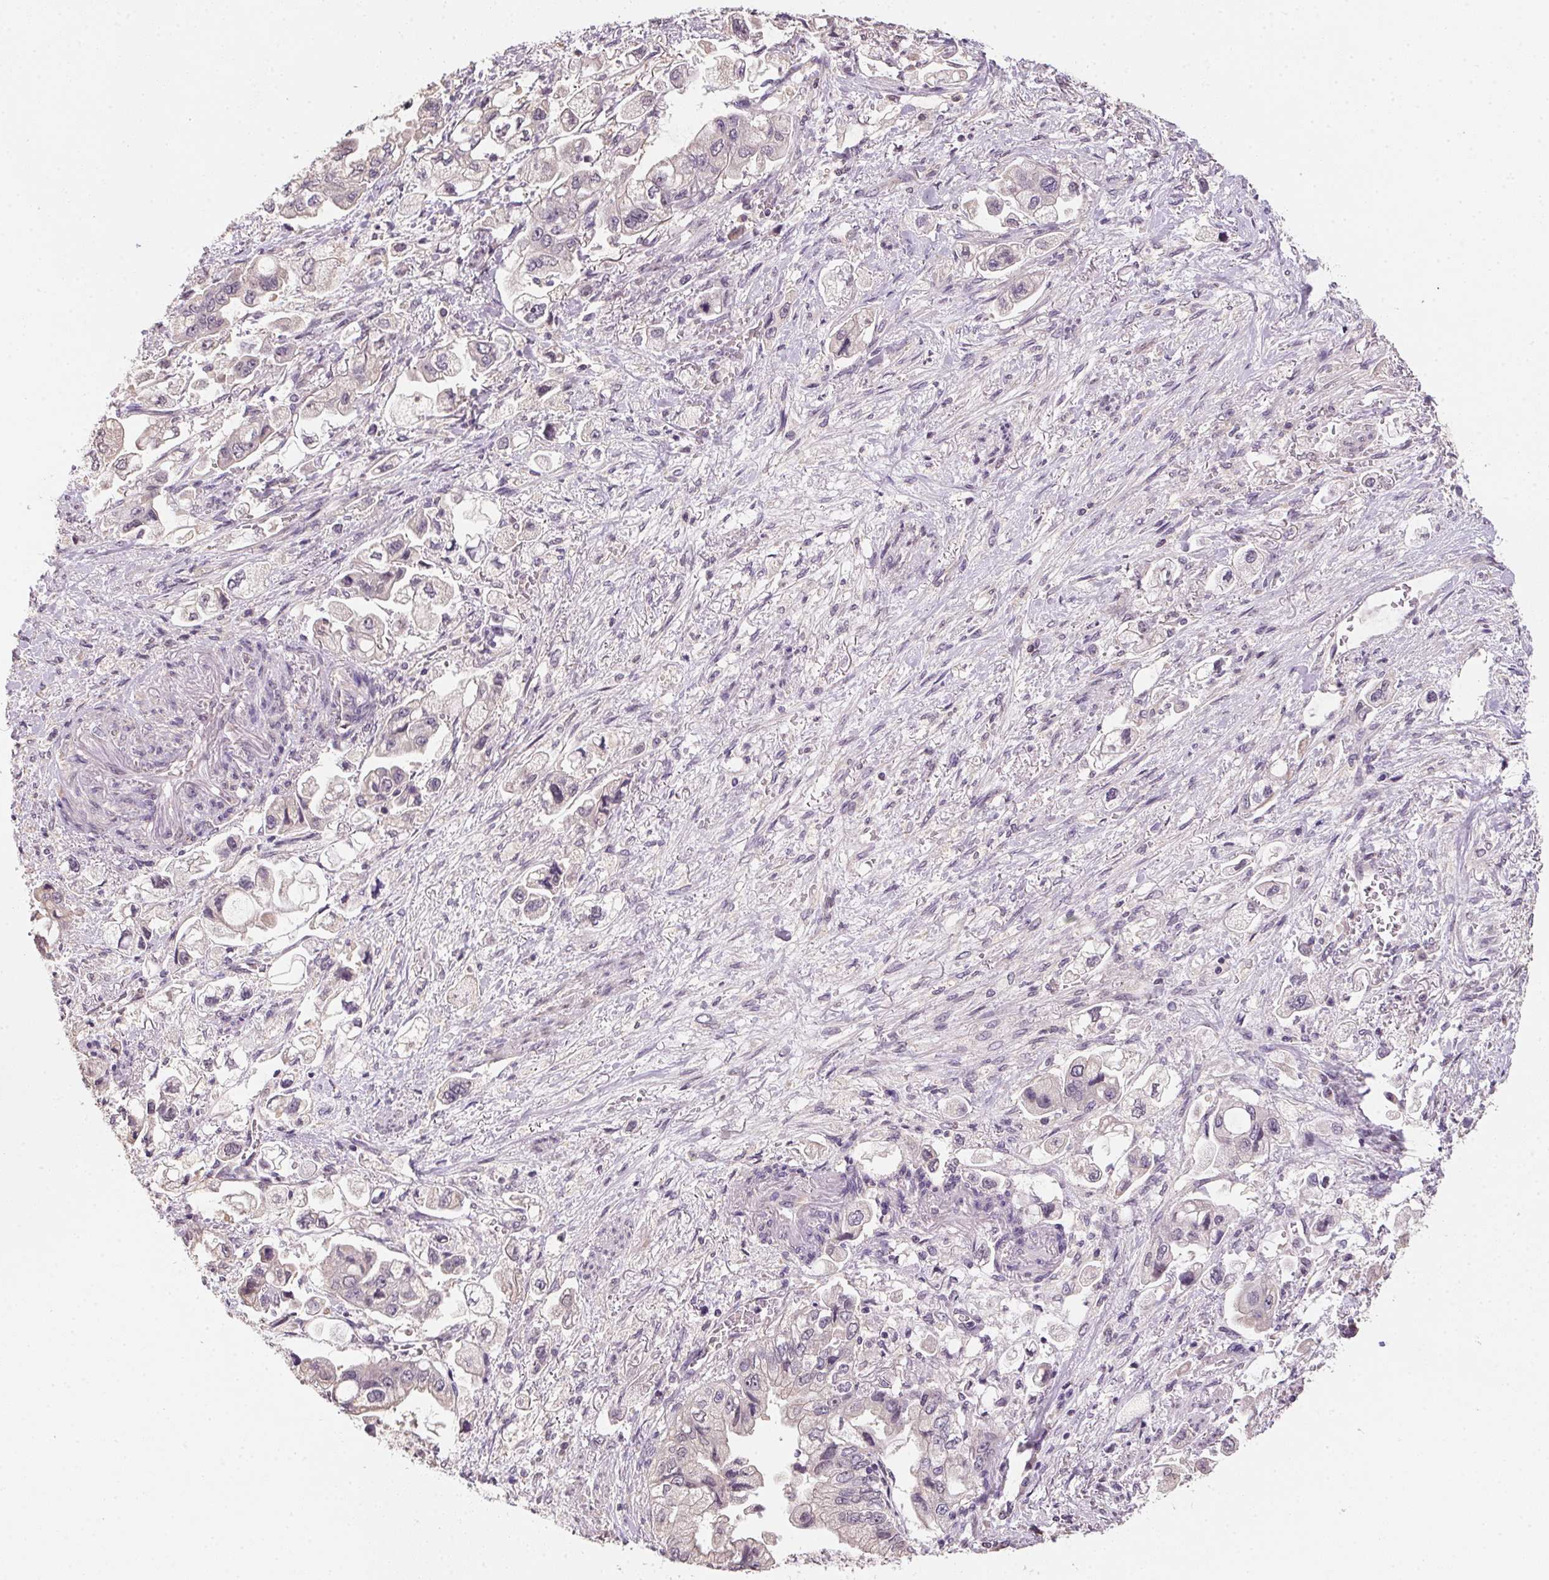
{"staining": {"intensity": "negative", "quantity": "none", "location": "none"}, "tissue": "stomach cancer", "cell_type": "Tumor cells", "image_type": "cancer", "snomed": [{"axis": "morphology", "description": "Normal tissue, NOS"}, {"axis": "morphology", "description": "Adenocarcinoma, NOS"}, {"axis": "topography", "description": "Stomach"}], "caption": "Stomach cancer (adenocarcinoma) was stained to show a protein in brown. There is no significant positivity in tumor cells. Brightfield microscopy of immunohistochemistry stained with DAB (3,3'-diaminobenzidine) (brown) and hematoxylin (blue), captured at high magnification.", "gene": "ALDH8A1", "patient": {"sex": "male", "age": 62}}